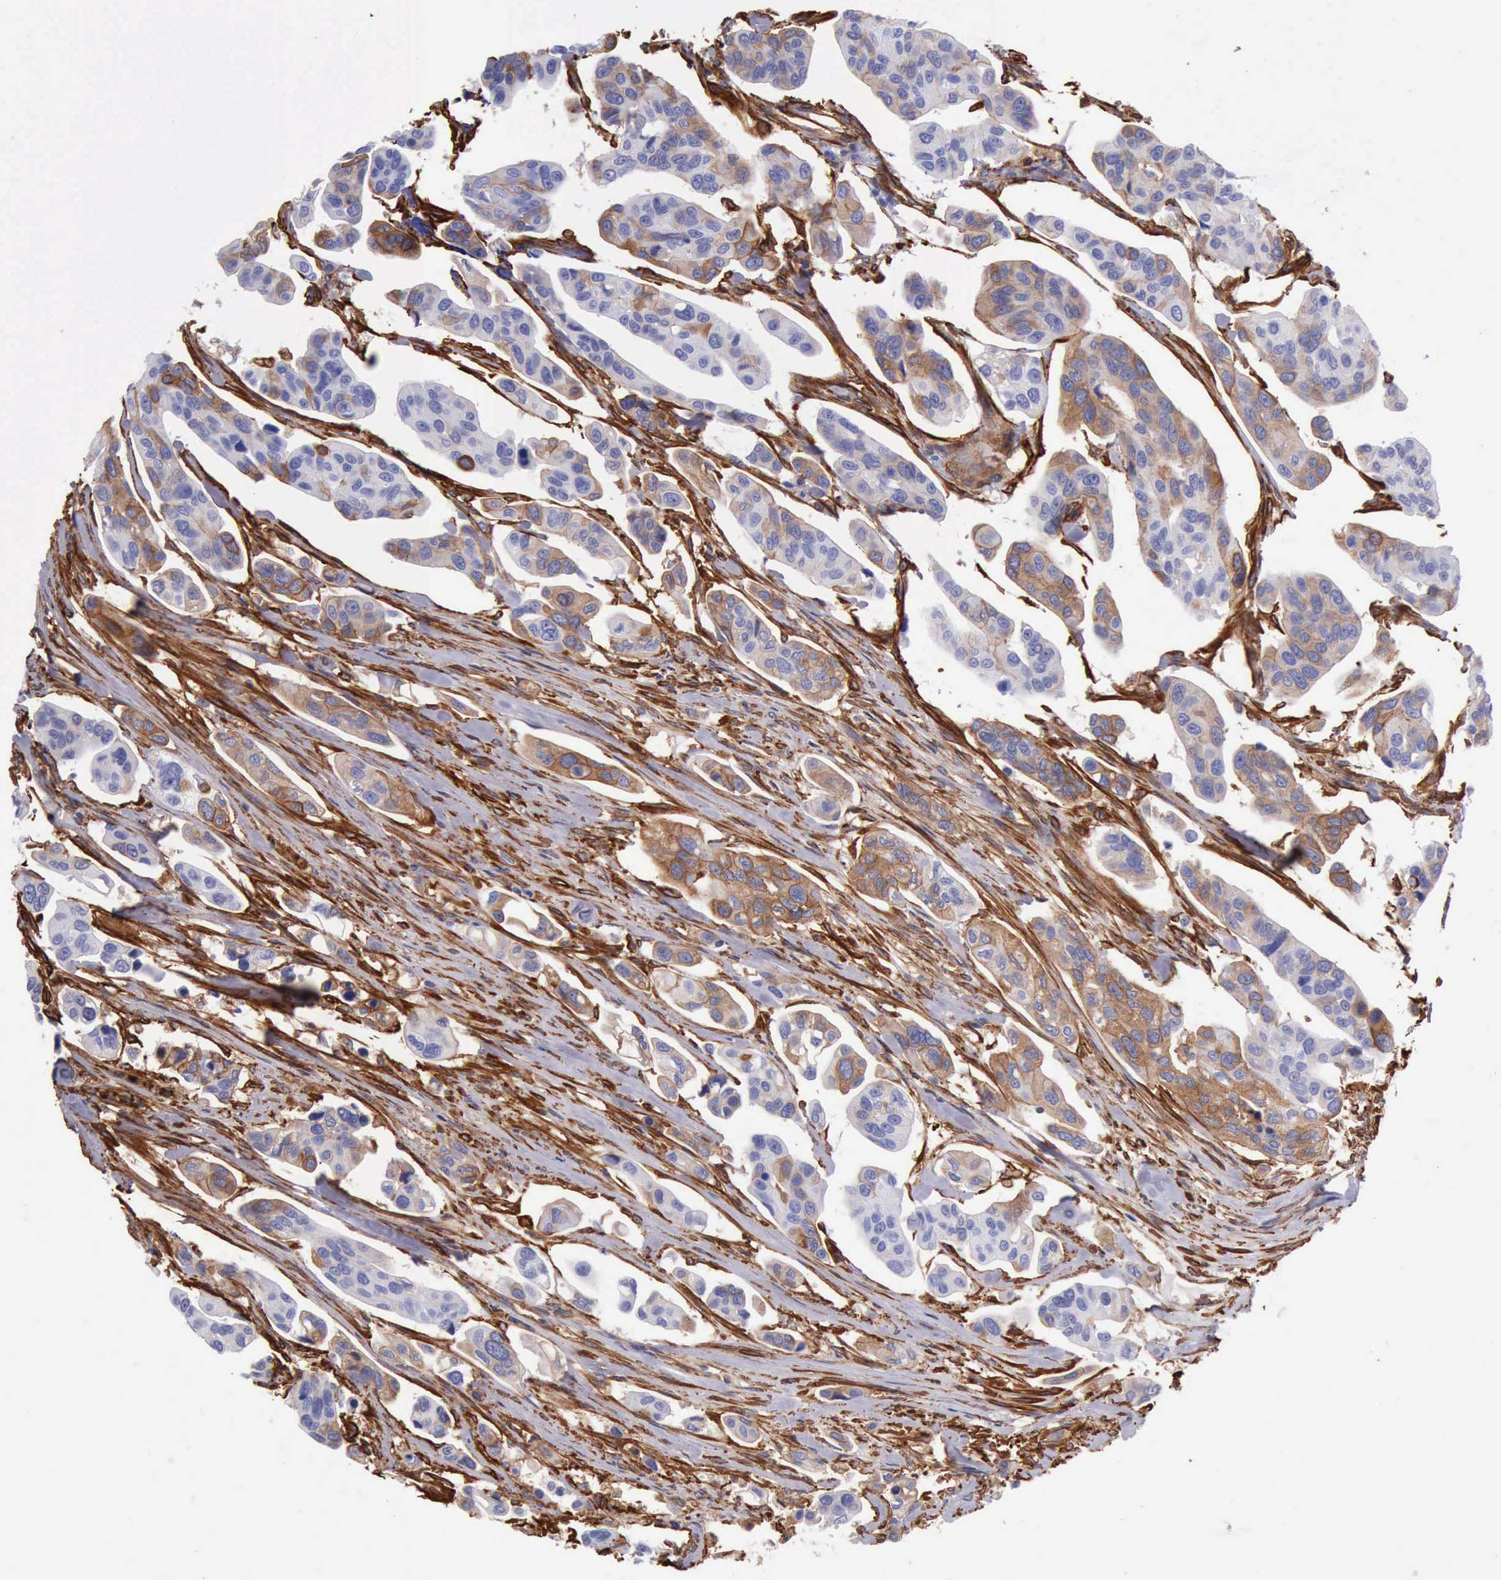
{"staining": {"intensity": "moderate", "quantity": "<25%", "location": "cytoplasmic/membranous"}, "tissue": "urothelial cancer", "cell_type": "Tumor cells", "image_type": "cancer", "snomed": [{"axis": "morphology", "description": "Adenocarcinoma, NOS"}, {"axis": "topography", "description": "Urinary bladder"}], "caption": "Immunohistochemical staining of human urothelial cancer exhibits moderate cytoplasmic/membranous protein positivity in about <25% of tumor cells.", "gene": "FLNA", "patient": {"sex": "male", "age": 61}}